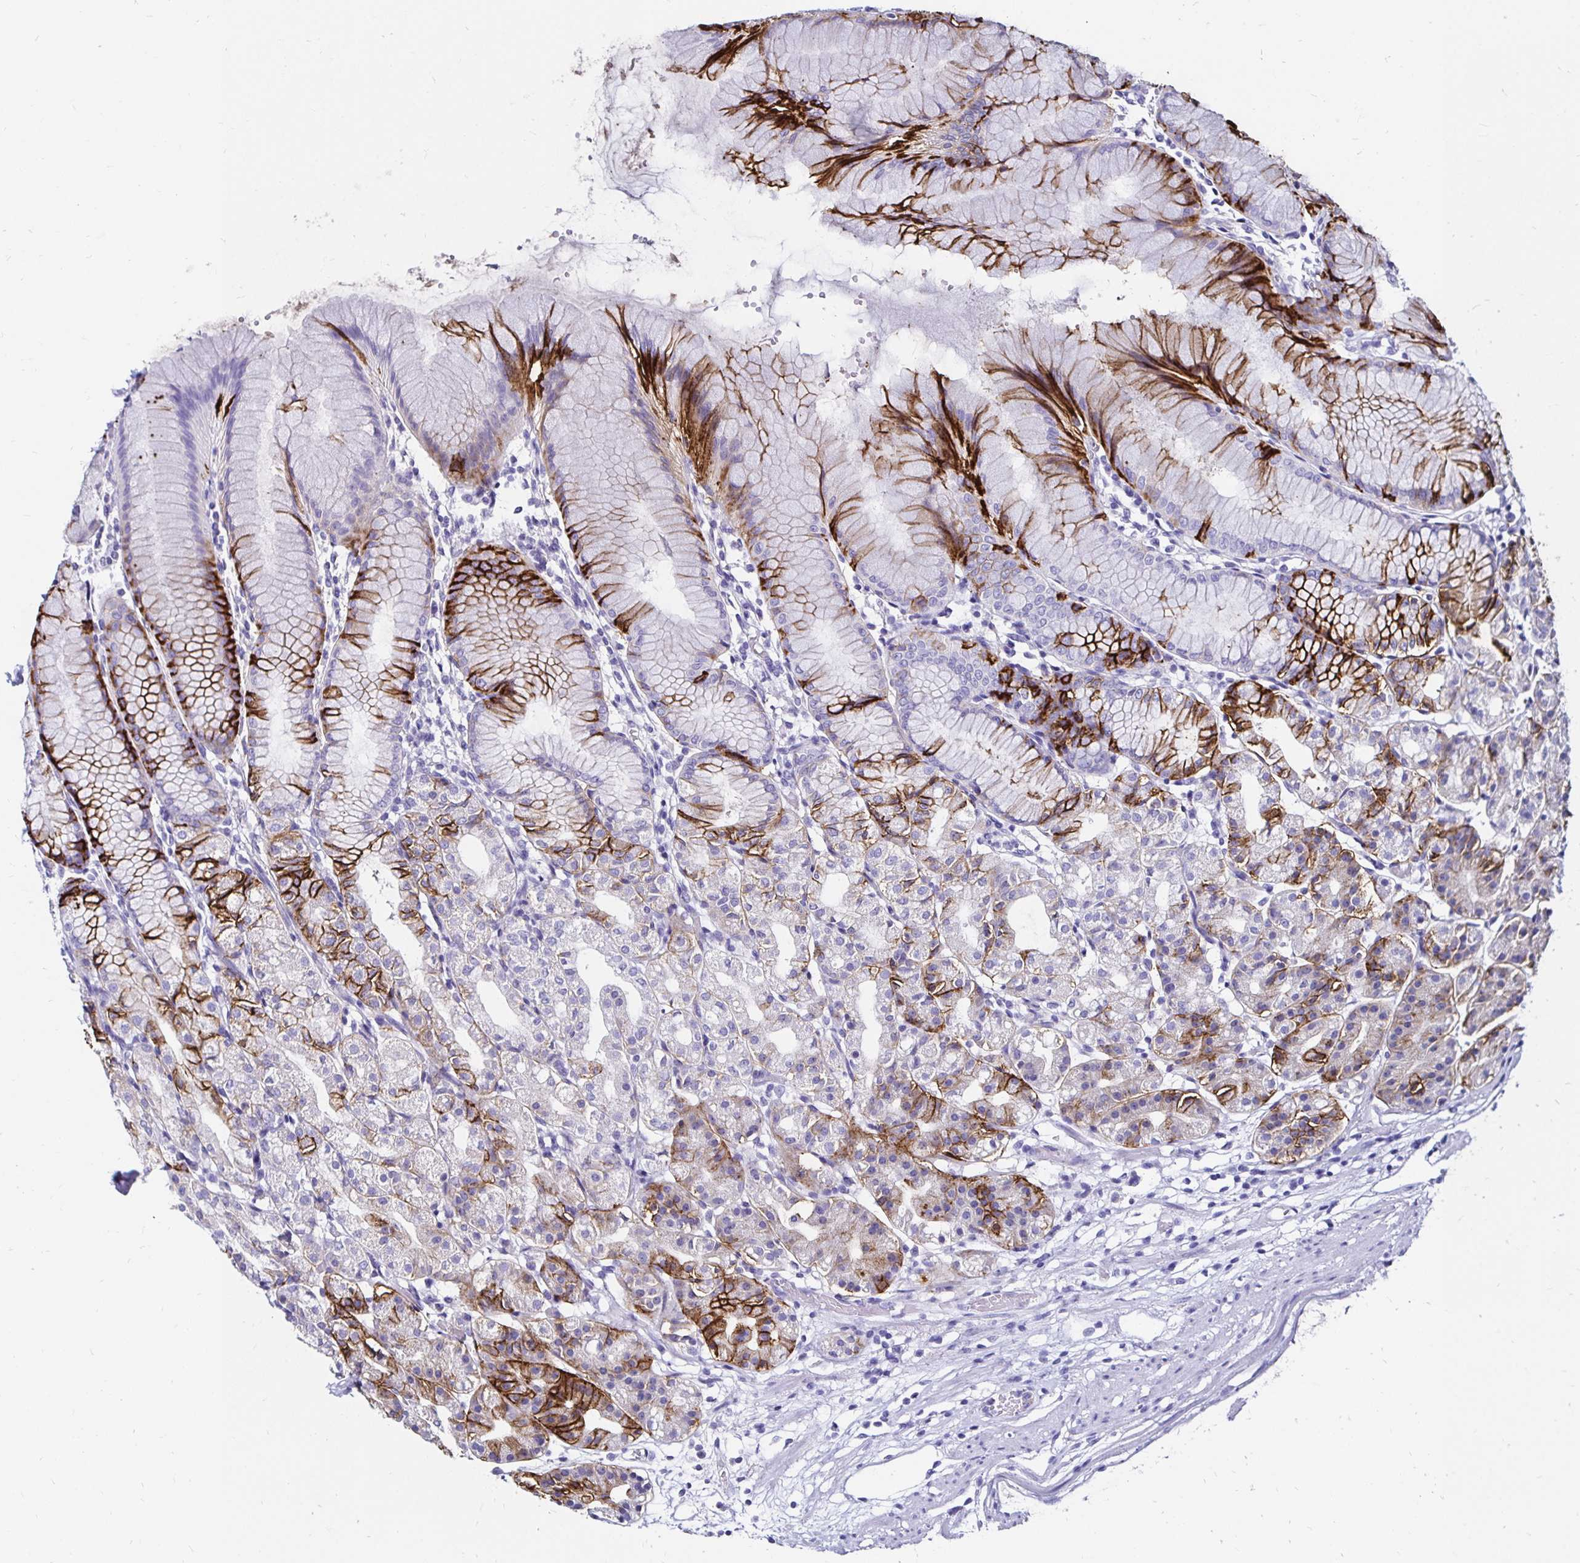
{"staining": {"intensity": "strong", "quantity": "25%-75%", "location": "cytoplasmic/membranous"}, "tissue": "stomach", "cell_type": "Glandular cells", "image_type": "normal", "snomed": [{"axis": "morphology", "description": "Normal tissue, NOS"}, {"axis": "topography", "description": "Stomach"}], "caption": "Immunohistochemistry of unremarkable stomach reveals high levels of strong cytoplasmic/membranous positivity in approximately 25%-75% of glandular cells.", "gene": "KCNT1", "patient": {"sex": "female", "age": 57}}